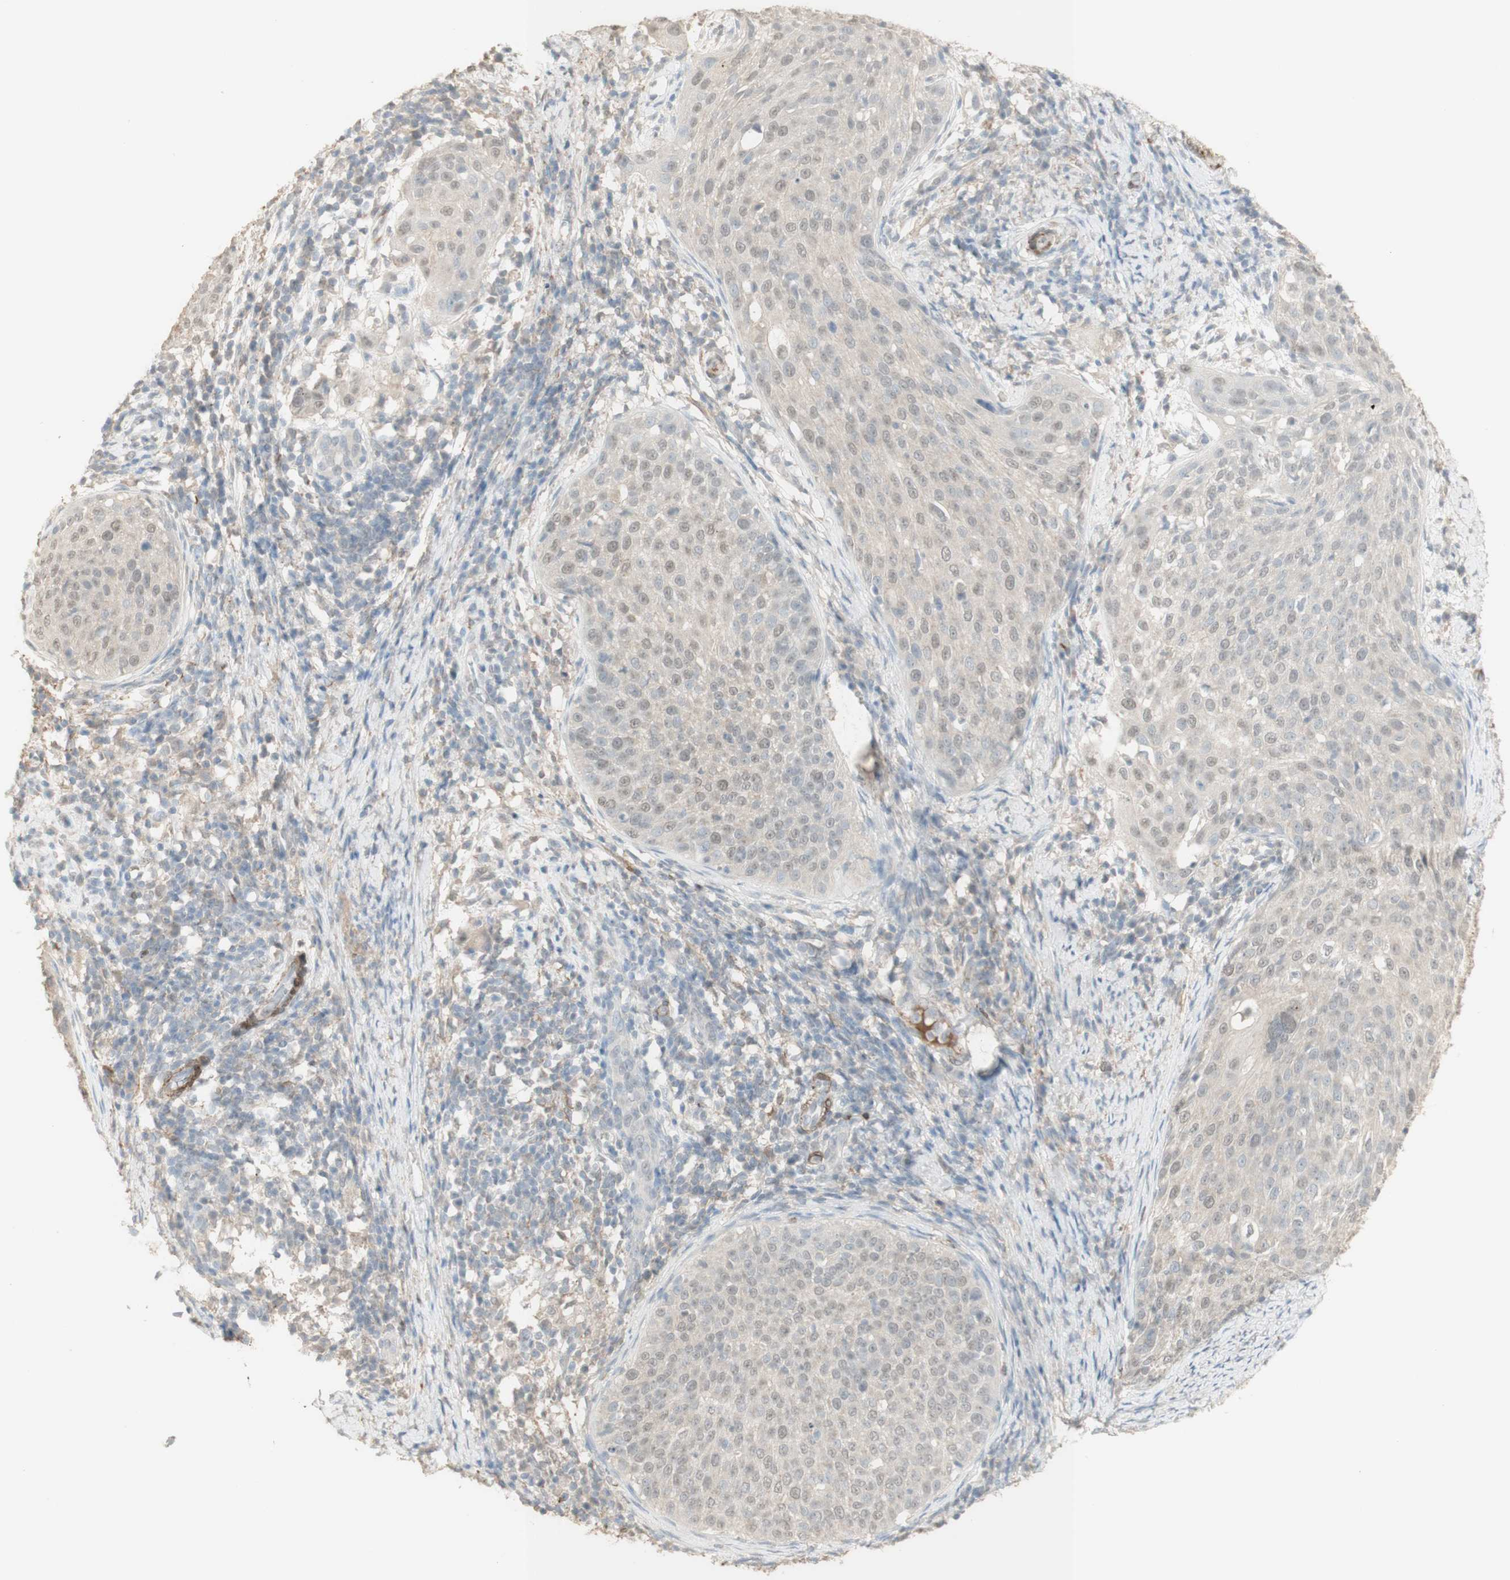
{"staining": {"intensity": "negative", "quantity": "none", "location": "none"}, "tissue": "cervical cancer", "cell_type": "Tumor cells", "image_type": "cancer", "snomed": [{"axis": "morphology", "description": "Squamous cell carcinoma, NOS"}, {"axis": "topography", "description": "Cervix"}], "caption": "Protein analysis of squamous cell carcinoma (cervical) shows no significant staining in tumor cells.", "gene": "MUC3A", "patient": {"sex": "female", "age": 51}}